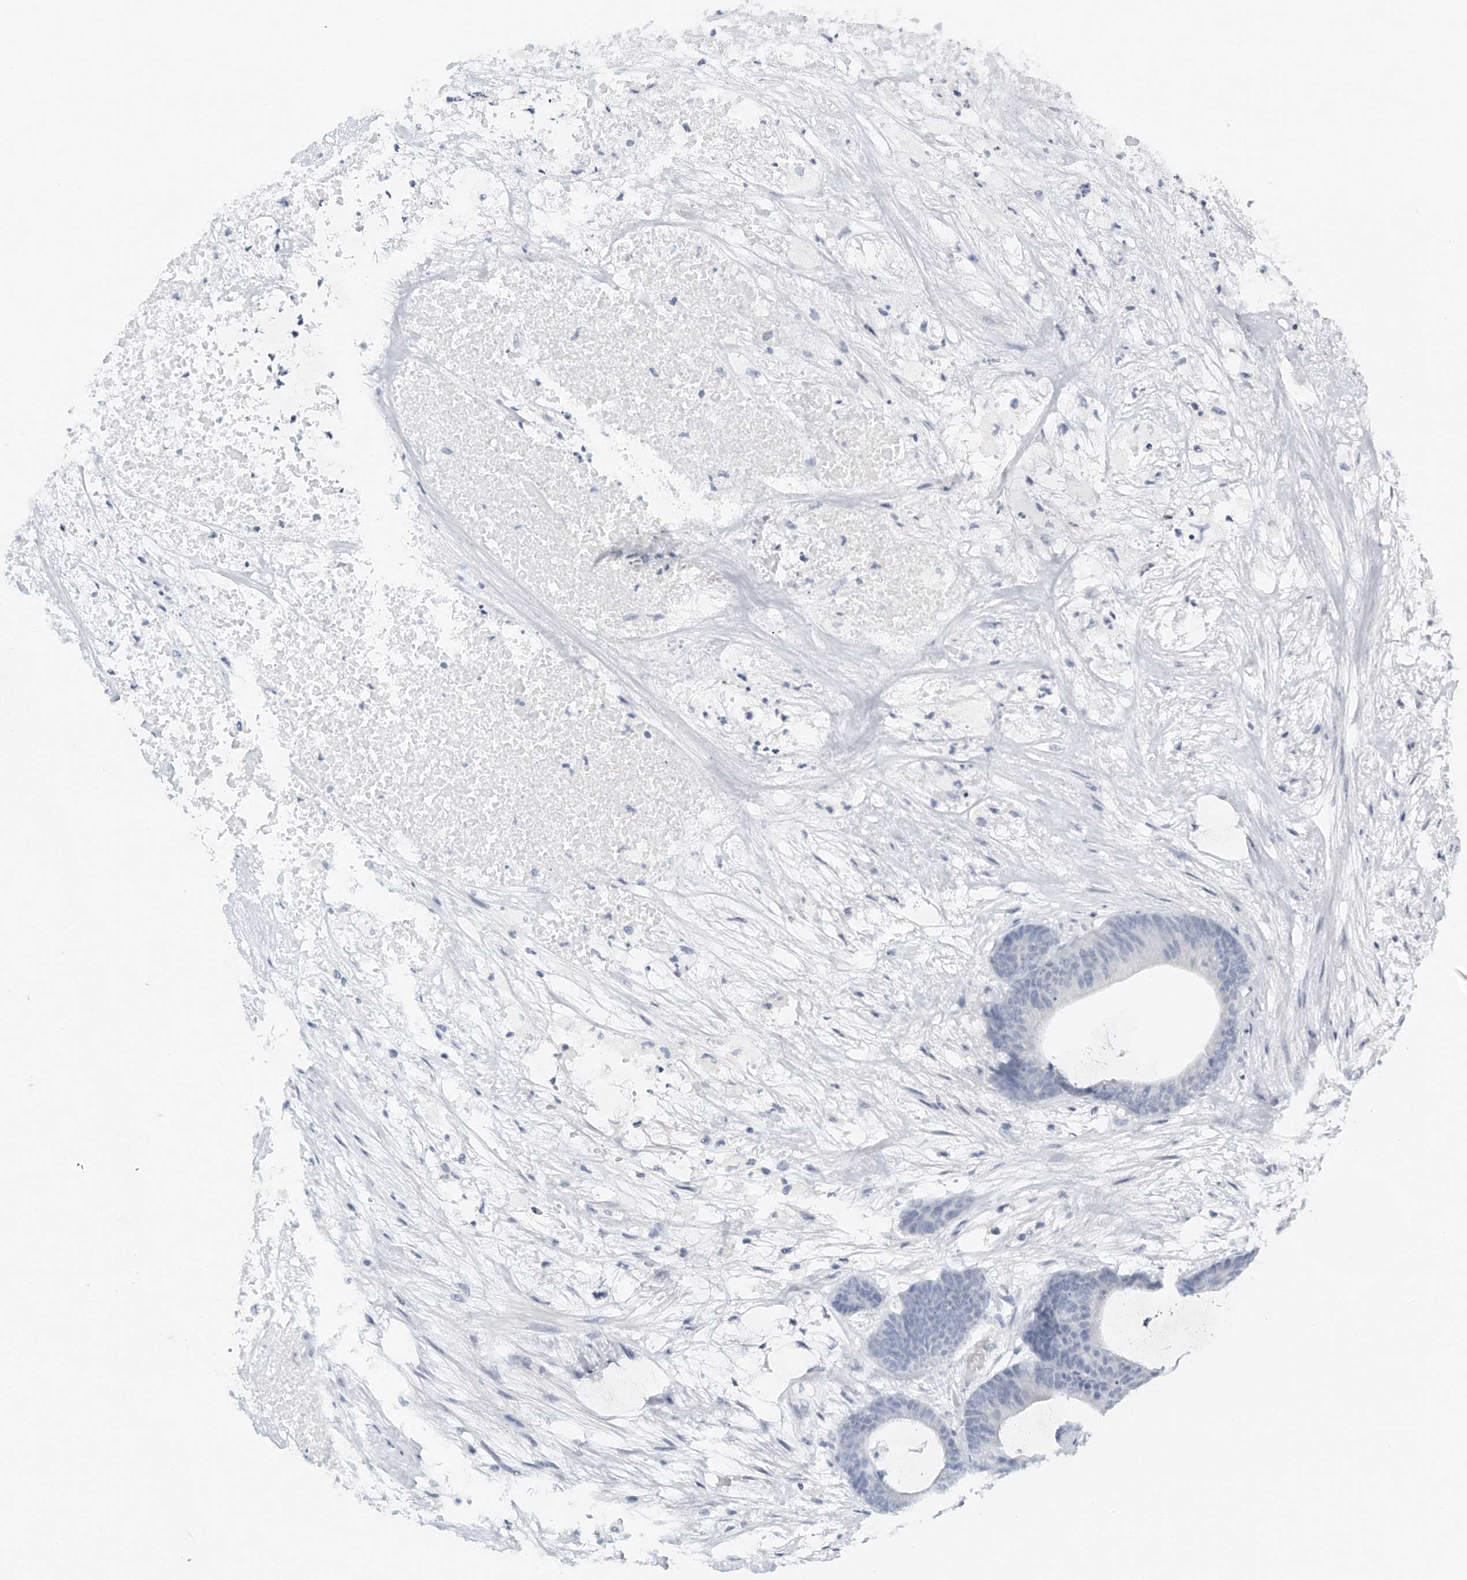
{"staining": {"intensity": "negative", "quantity": "none", "location": "none"}, "tissue": "colorectal cancer", "cell_type": "Tumor cells", "image_type": "cancer", "snomed": [{"axis": "morphology", "description": "Adenocarcinoma, NOS"}, {"axis": "topography", "description": "Colon"}], "caption": "DAB (3,3'-diaminobenzidine) immunohistochemical staining of colorectal cancer reveals no significant expression in tumor cells.", "gene": "FAT2", "patient": {"sex": "female", "age": 84}}